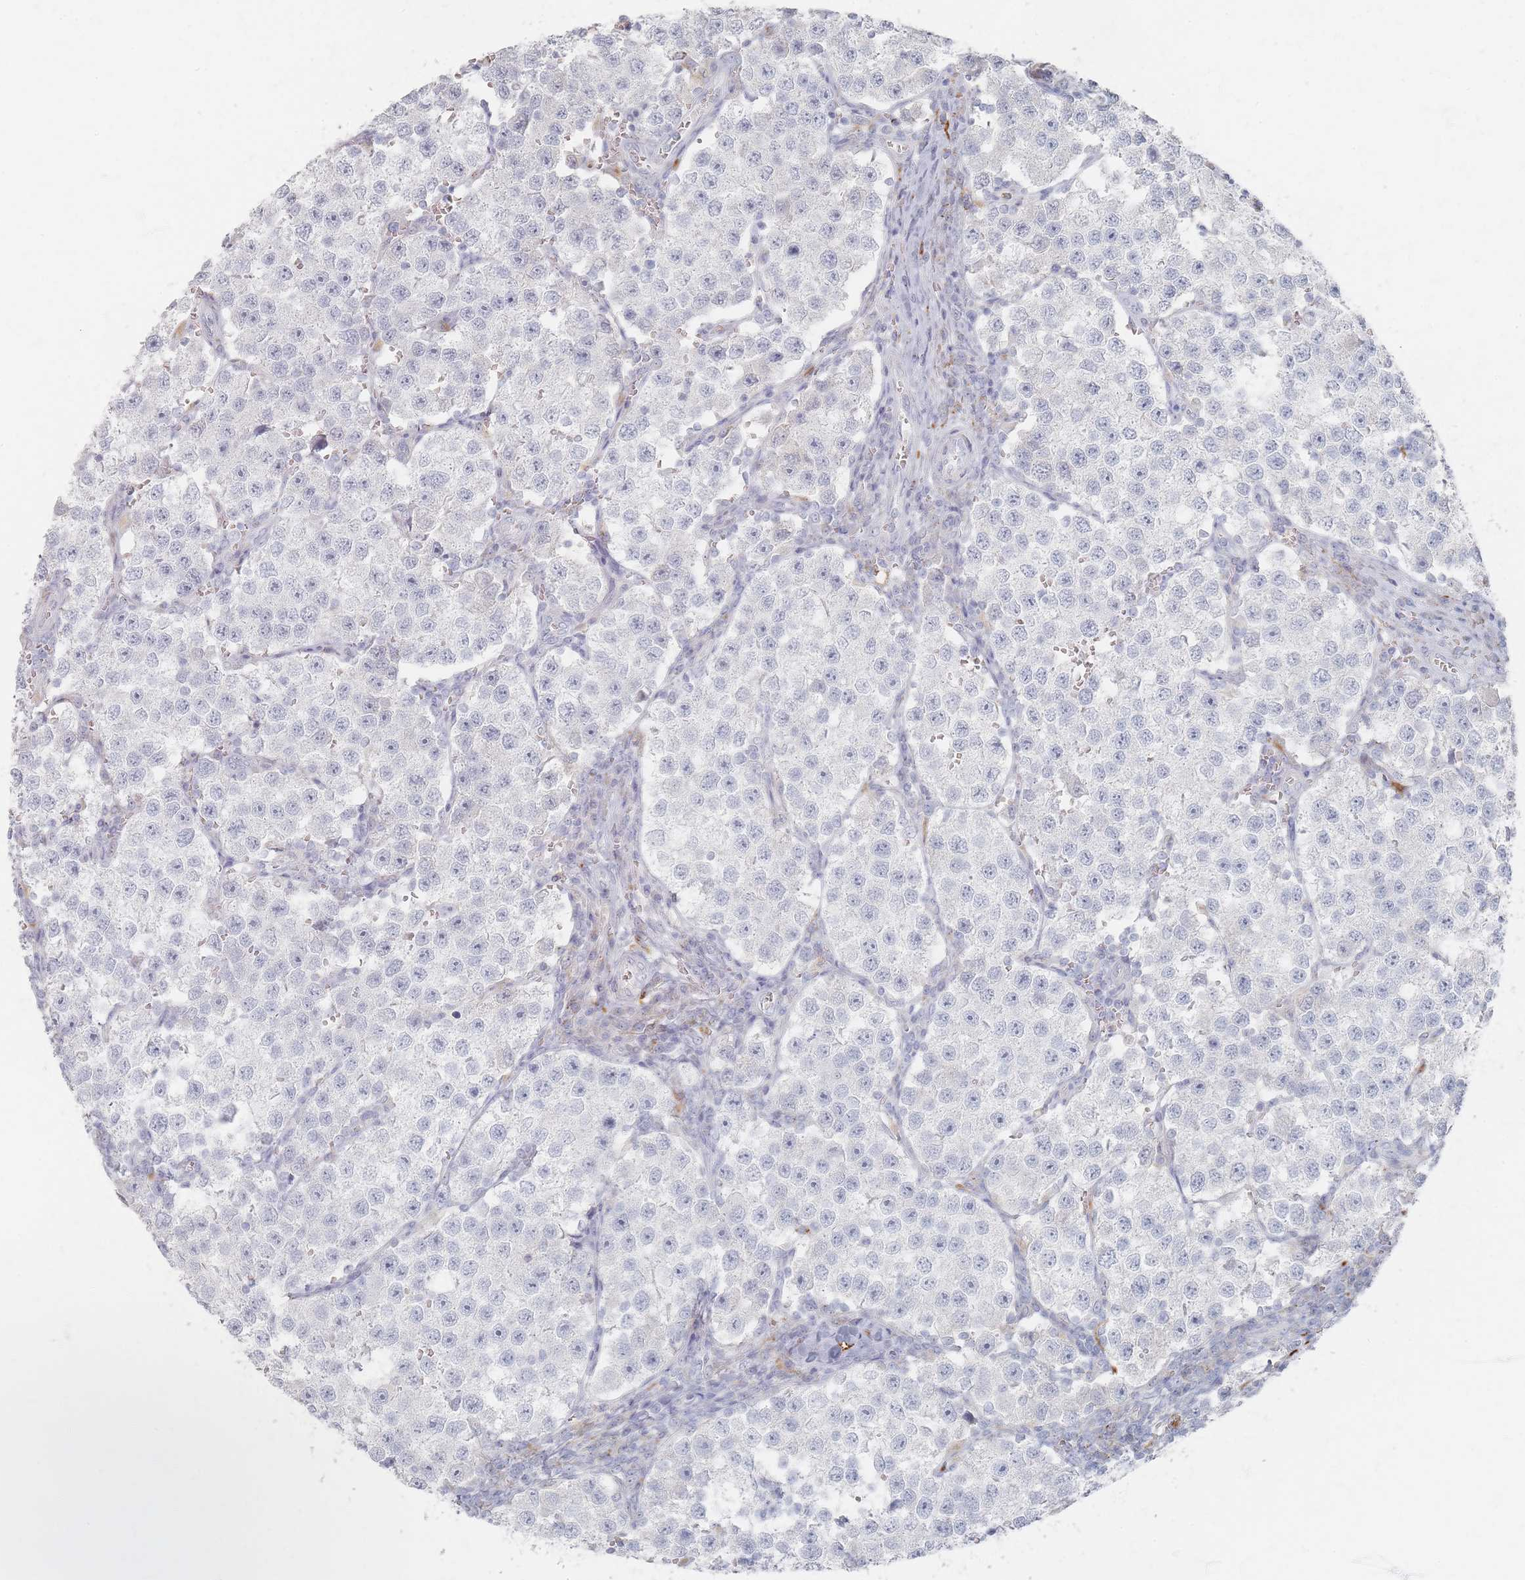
{"staining": {"intensity": "negative", "quantity": "none", "location": "none"}, "tissue": "testis cancer", "cell_type": "Tumor cells", "image_type": "cancer", "snomed": [{"axis": "morphology", "description": "Seminoma, NOS"}, {"axis": "topography", "description": "Testis"}], "caption": "Histopathology image shows no significant protein expression in tumor cells of testis seminoma.", "gene": "SLC2A11", "patient": {"sex": "male", "age": 37}}